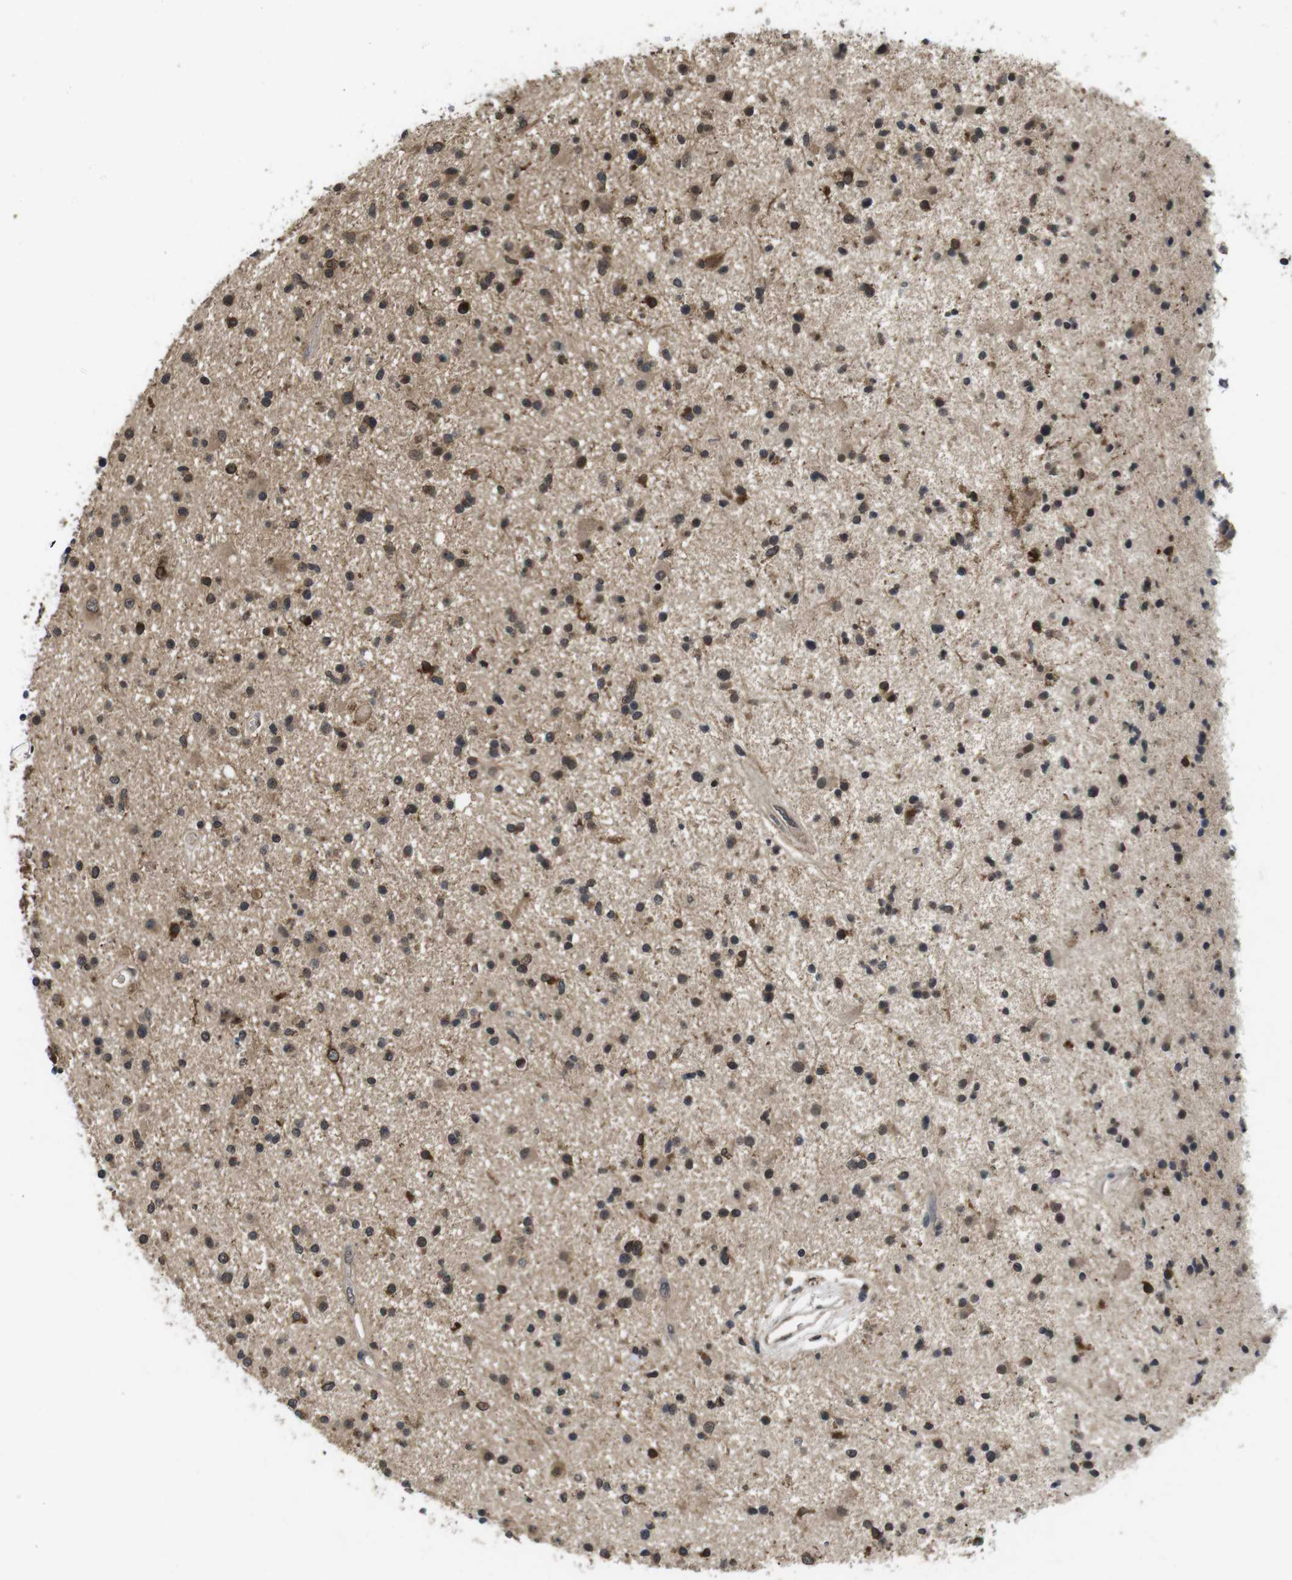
{"staining": {"intensity": "moderate", "quantity": ">75%", "location": "cytoplasmic/membranous"}, "tissue": "glioma", "cell_type": "Tumor cells", "image_type": "cancer", "snomed": [{"axis": "morphology", "description": "Glioma, malignant, High grade"}, {"axis": "topography", "description": "Brain"}], "caption": "Immunohistochemistry (DAB (3,3'-diaminobenzidine)) staining of human malignant glioma (high-grade) reveals moderate cytoplasmic/membranous protein expression in about >75% of tumor cells. The staining was performed using DAB (3,3'-diaminobenzidine) to visualize the protein expression in brown, while the nuclei were stained in blue with hematoxylin (Magnification: 20x).", "gene": "FADD", "patient": {"sex": "male", "age": 33}}